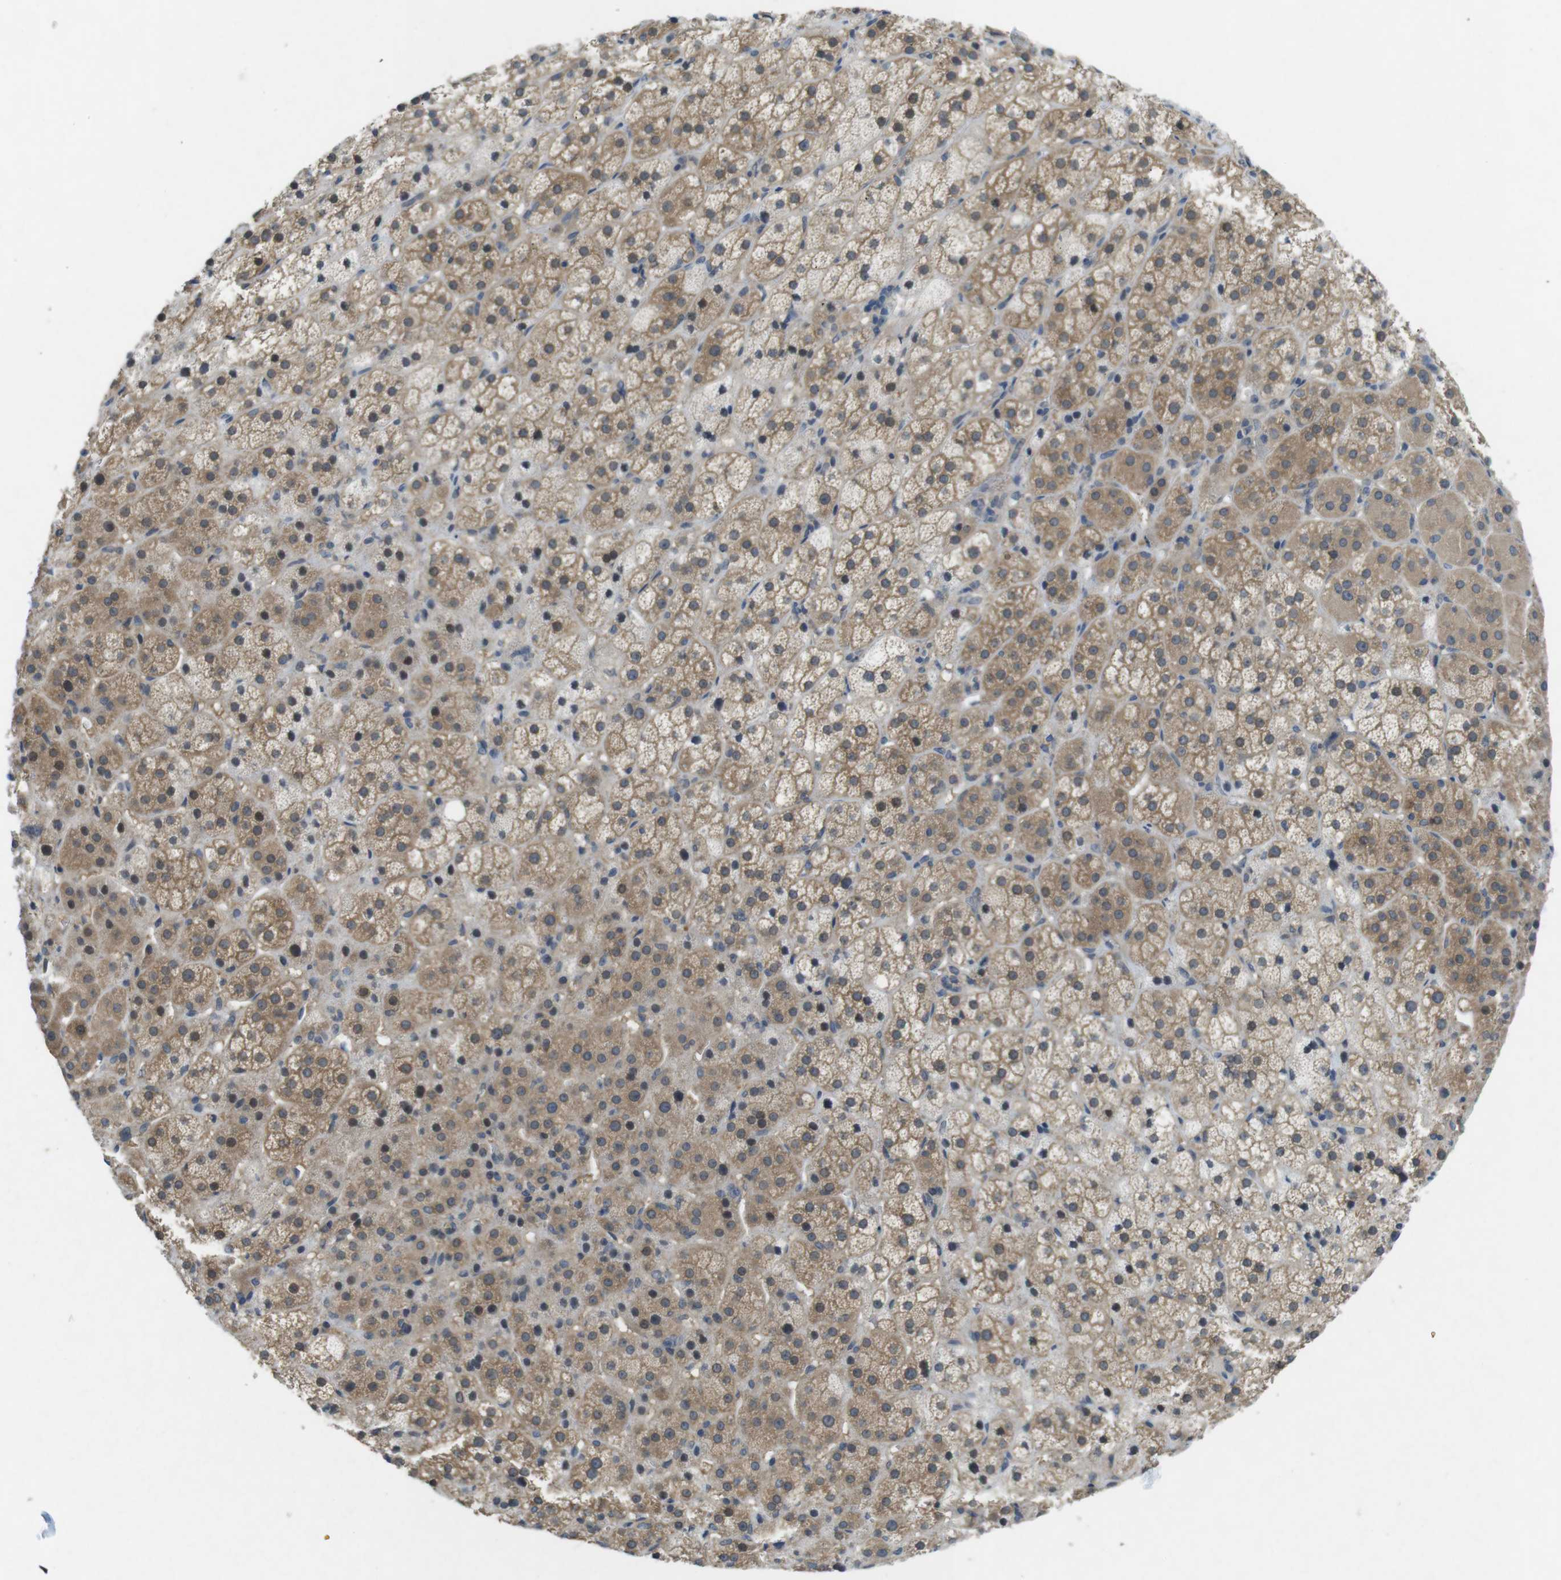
{"staining": {"intensity": "moderate", "quantity": ">75%", "location": "cytoplasmic/membranous"}, "tissue": "adrenal gland", "cell_type": "Glandular cells", "image_type": "normal", "snomed": [{"axis": "morphology", "description": "Normal tissue, NOS"}, {"axis": "topography", "description": "Adrenal gland"}], "caption": "The image exhibits immunohistochemical staining of unremarkable adrenal gland. There is moderate cytoplasmic/membranous positivity is identified in about >75% of glandular cells.", "gene": "SUGT1", "patient": {"sex": "female", "age": 57}}